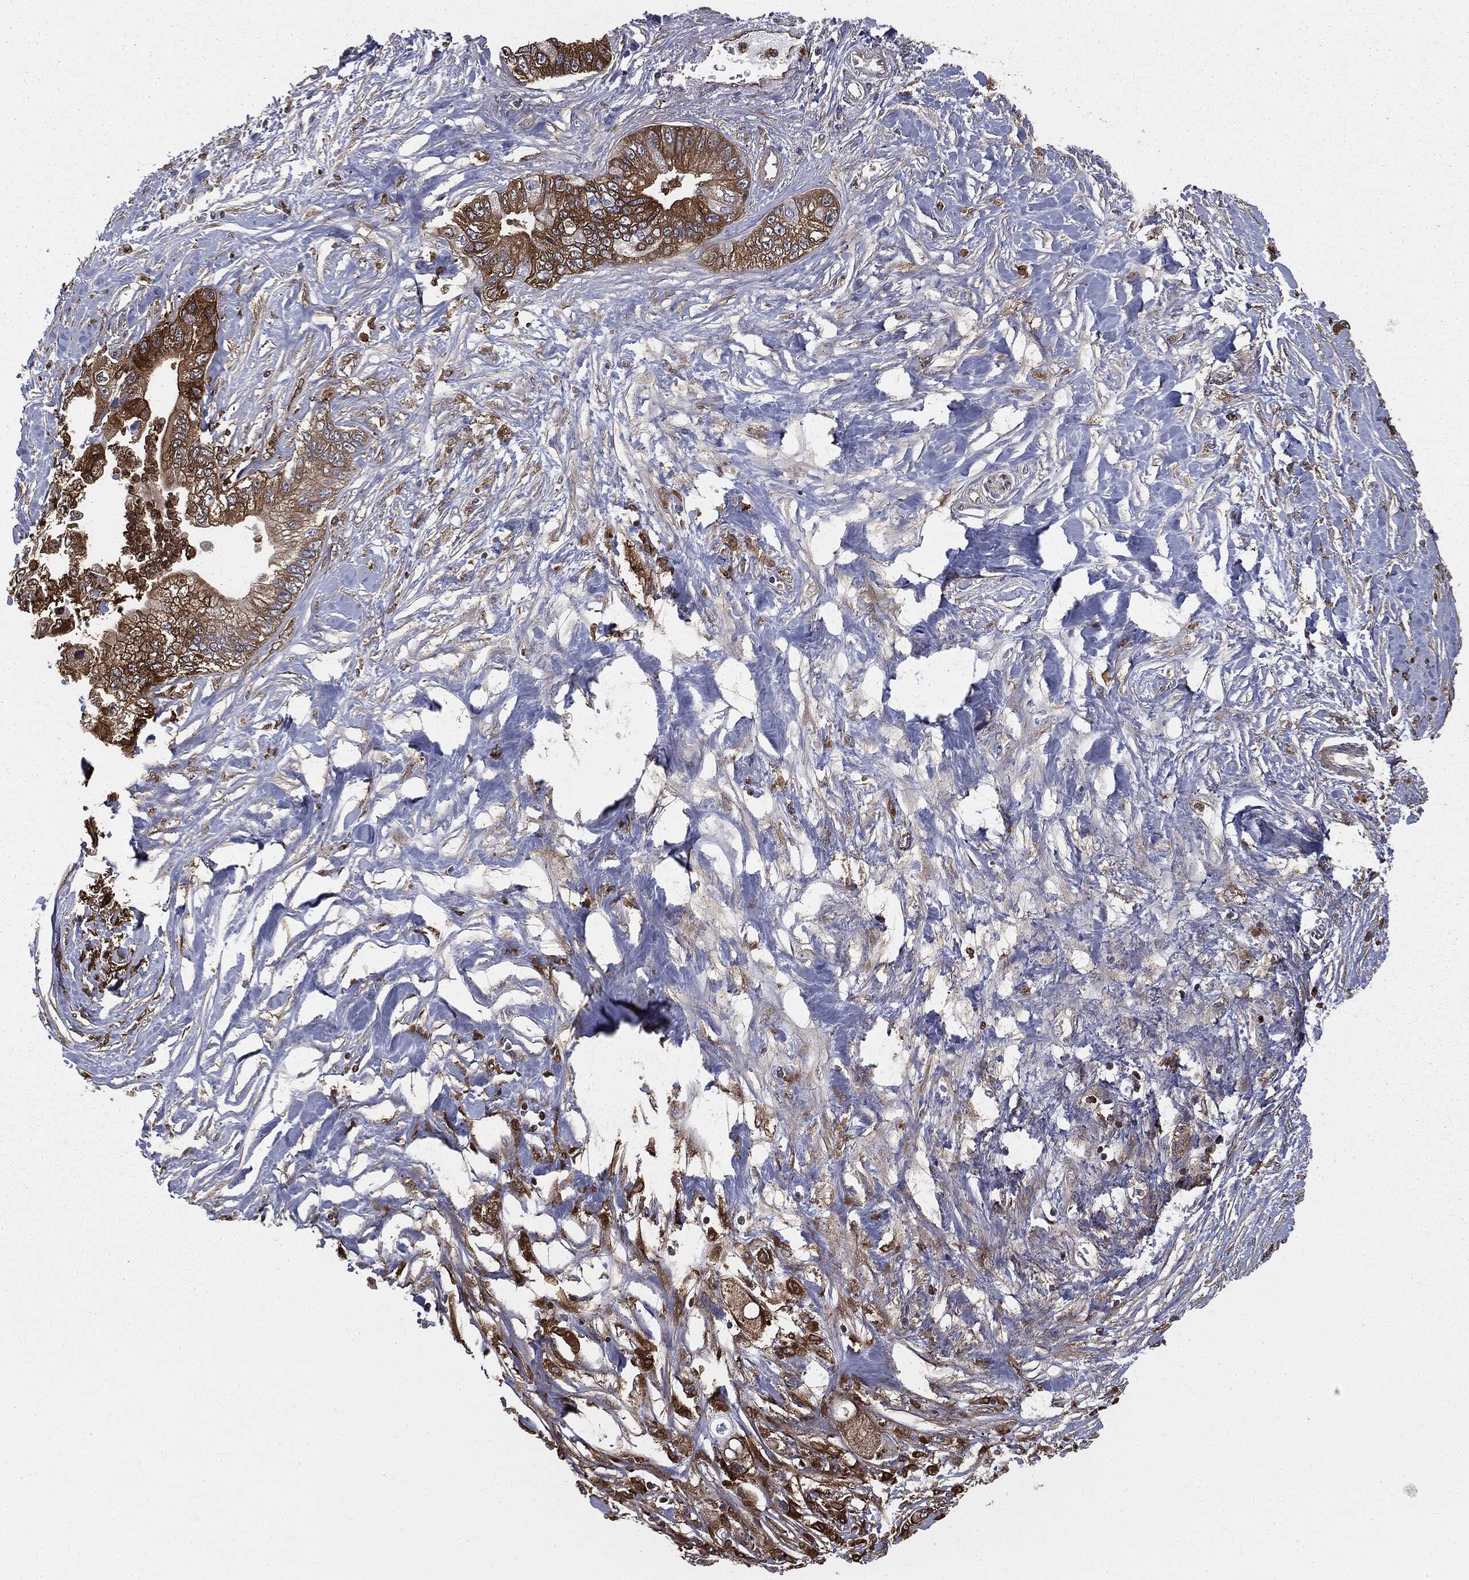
{"staining": {"intensity": "strong", "quantity": ">75%", "location": "cytoplasmic/membranous"}, "tissue": "pancreatic cancer", "cell_type": "Tumor cells", "image_type": "cancer", "snomed": [{"axis": "morphology", "description": "Adenocarcinoma, NOS"}, {"axis": "topography", "description": "Pancreas"}], "caption": "Immunohistochemistry (IHC) (DAB (3,3'-diaminobenzidine)) staining of pancreatic adenocarcinoma exhibits strong cytoplasmic/membranous protein expression in approximately >75% of tumor cells.", "gene": "GNB5", "patient": {"sex": "male", "age": 61}}